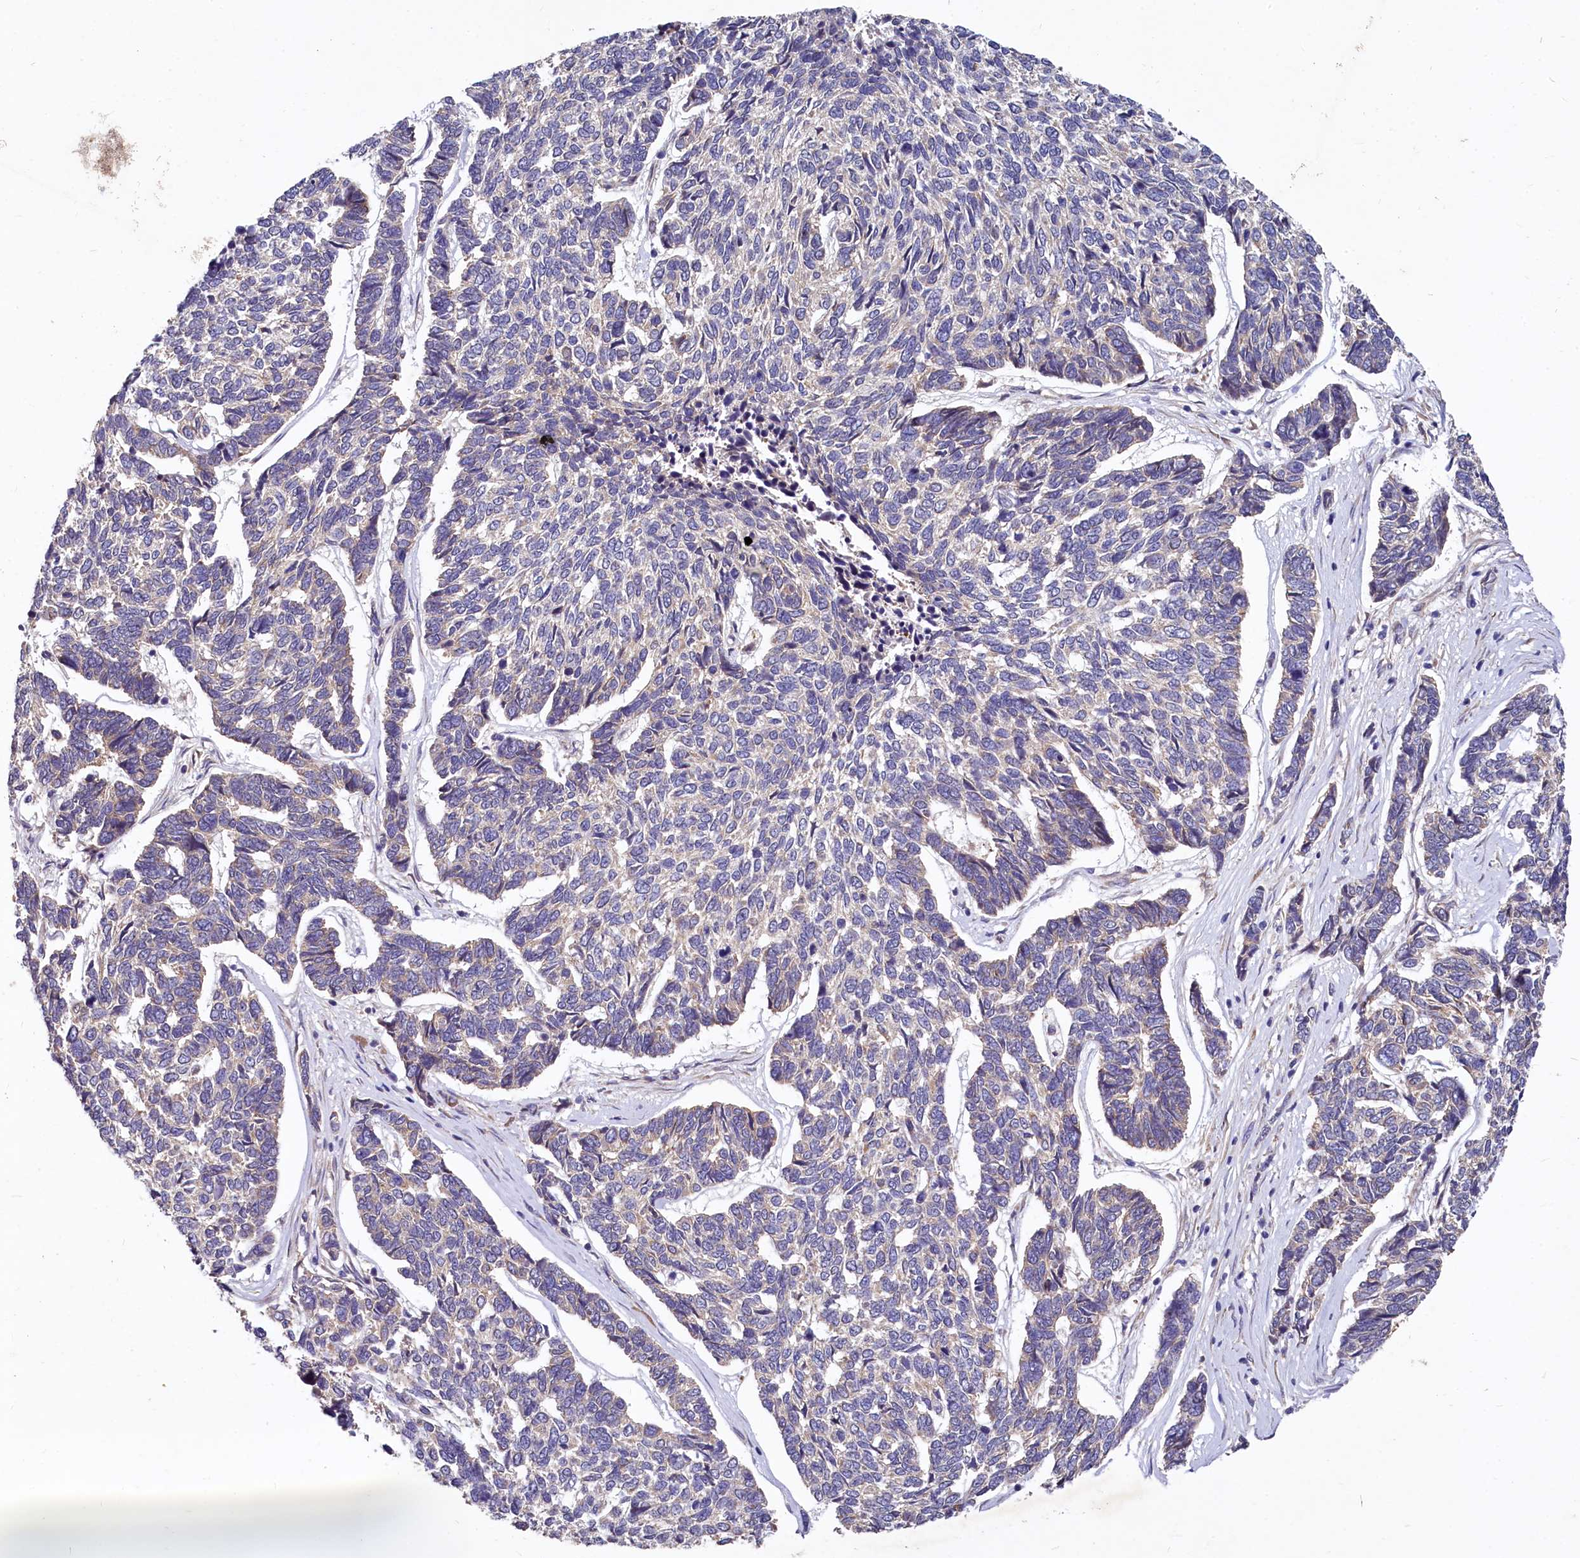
{"staining": {"intensity": "weak", "quantity": "25%-75%", "location": "cytoplasmic/membranous"}, "tissue": "skin cancer", "cell_type": "Tumor cells", "image_type": "cancer", "snomed": [{"axis": "morphology", "description": "Basal cell carcinoma"}, {"axis": "topography", "description": "Skin"}], "caption": "Immunohistochemistry (IHC) micrograph of neoplastic tissue: skin cancer (basal cell carcinoma) stained using immunohistochemistry demonstrates low levels of weak protein expression localized specifically in the cytoplasmic/membranous of tumor cells, appearing as a cytoplasmic/membranous brown color.", "gene": "EIF2B2", "patient": {"sex": "female", "age": 65}}